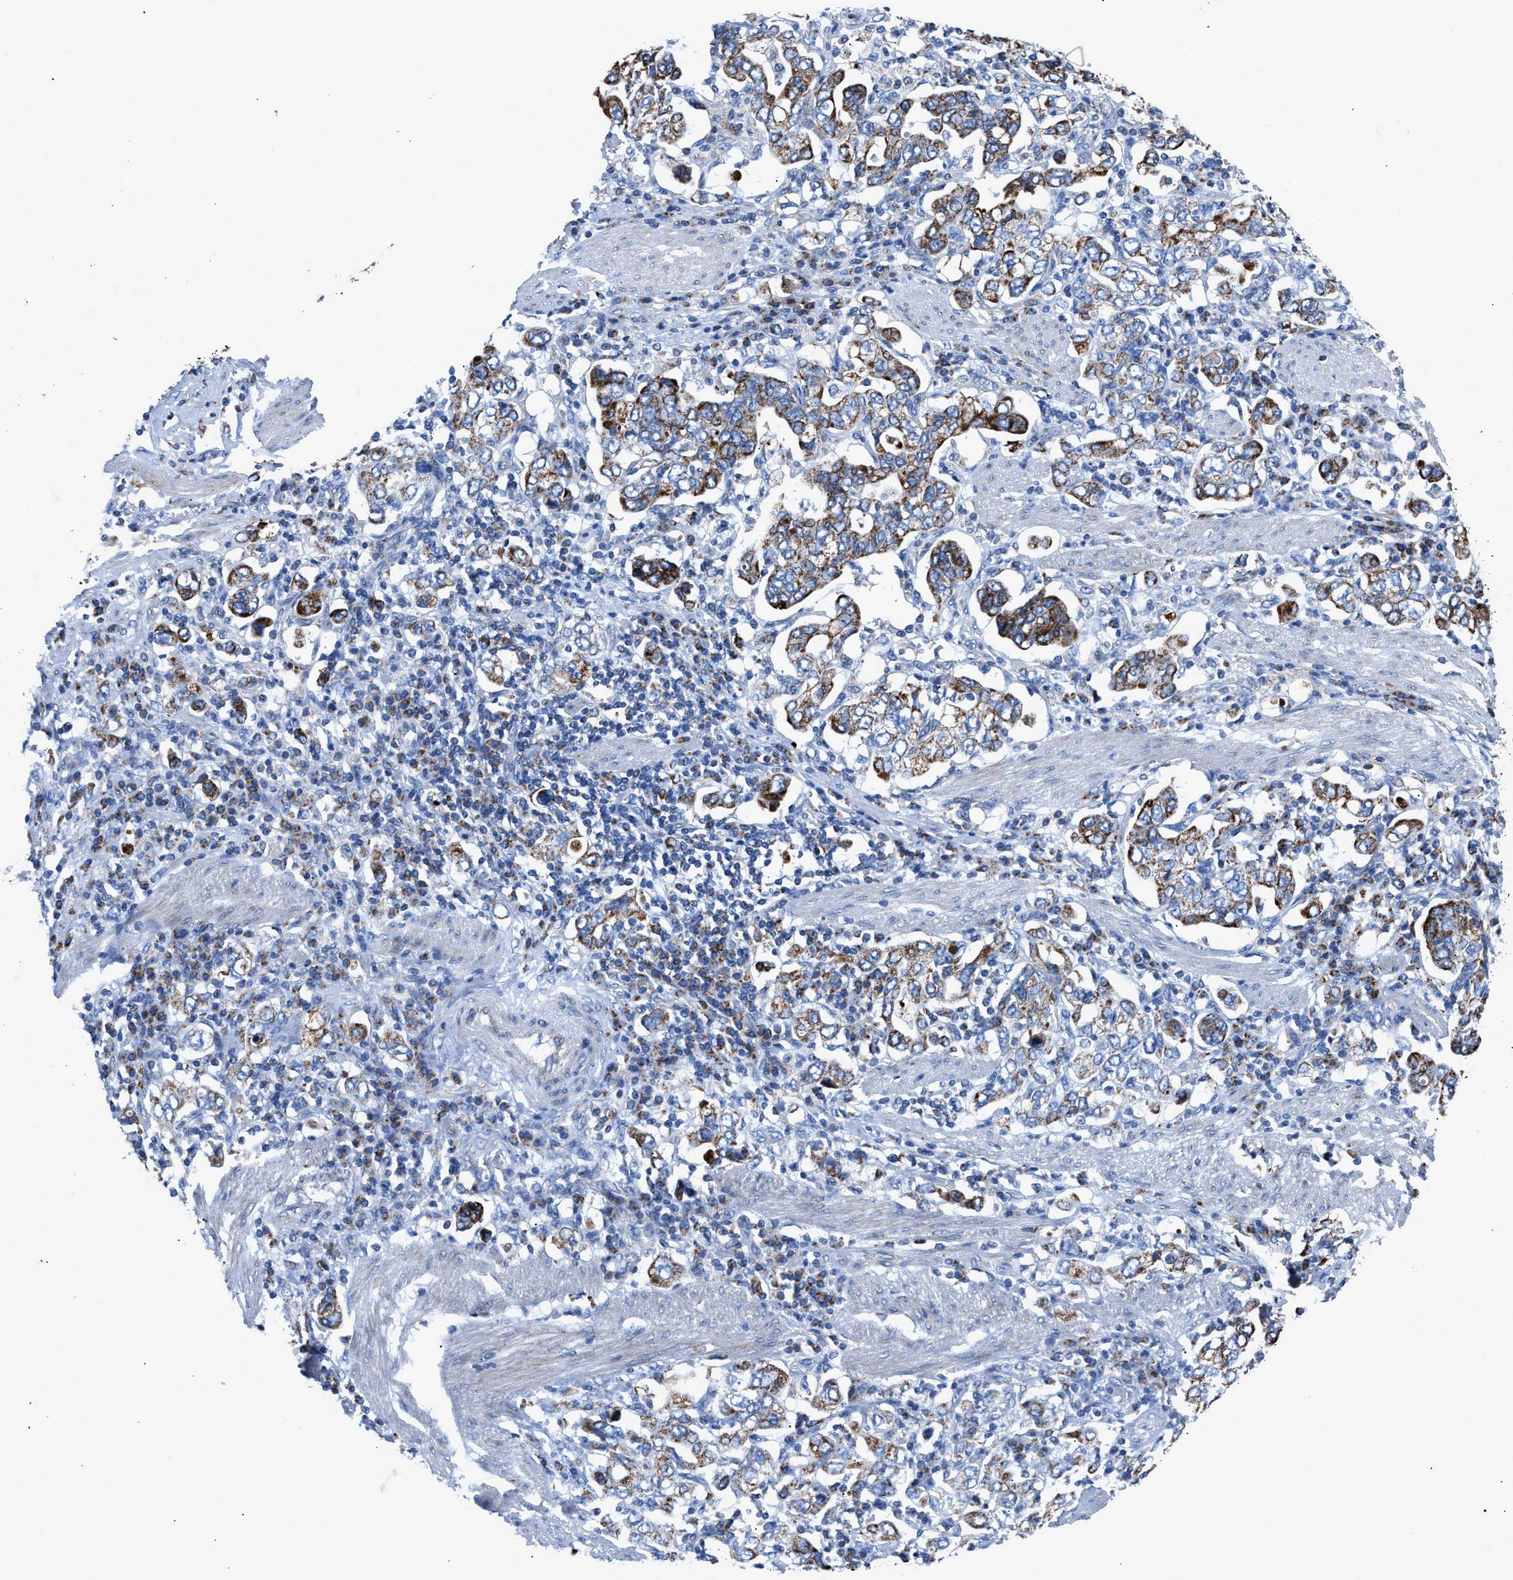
{"staining": {"intensity": "moderate", "quantity": ">75%", "location": "cytoplasmic/membranous"}, "tissue": "stomach cancer", "cell_type": "Tumor cells", "image_type": "cancer", "snomed": [{"axis": "morphology", "description": "Adenocarcinoma, NOS"}, {"axis": "topography", "description": "Stomach, upper"}], "caption": "This micrograph exhibits adenocarcinoma (stomach) stained with IHC to label a protein in brown. The cytoplasmic/membranous of tumor cells show moderate positivity for the protein. Nuclei are counter-stained blue.", "gene": "ZDHHC3", "patient": {"sex": "male", "age": 62}}